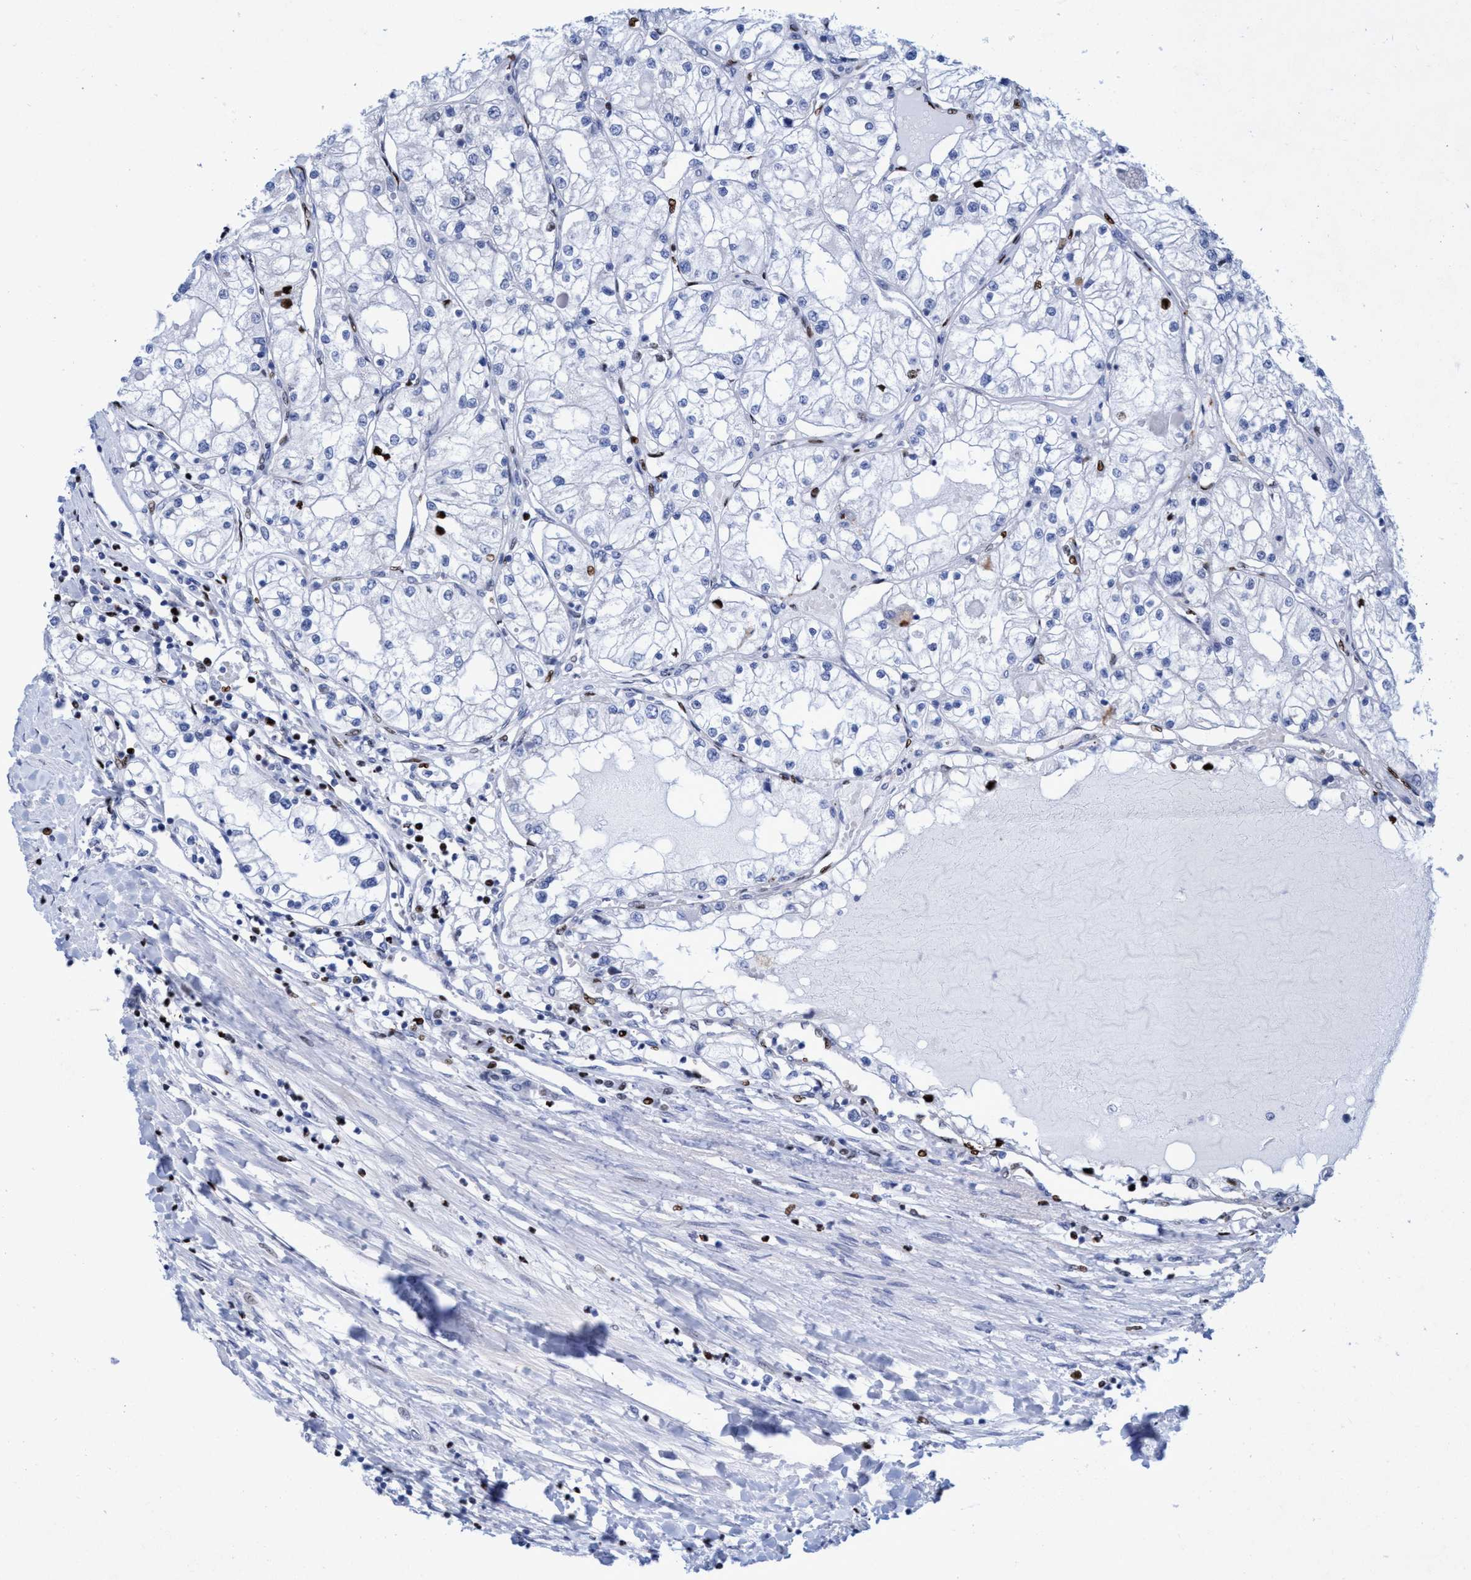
{"staining": {"intensity": "negative", "quantity": "none", "location": "none"}, "tissue": "renal cancer", "cell_type": "Tumor cells", "image_type": "cancer", "snomed": [{"axis": "morphology", "description": "Adenocarcinoma, NOS"}, {"axis": "topography", "description": "Kidney"}], "caption": "IHC micrograph of human renal cancer stained for a protein (brown), which reveals no expression in tumor cells. (Brightfield microscopy of DAB (3,3'-diaminobenzidine) IHC at high magnification).", "gene": "R3HCC1", "patient": {"sex": "male", "age": 68}}